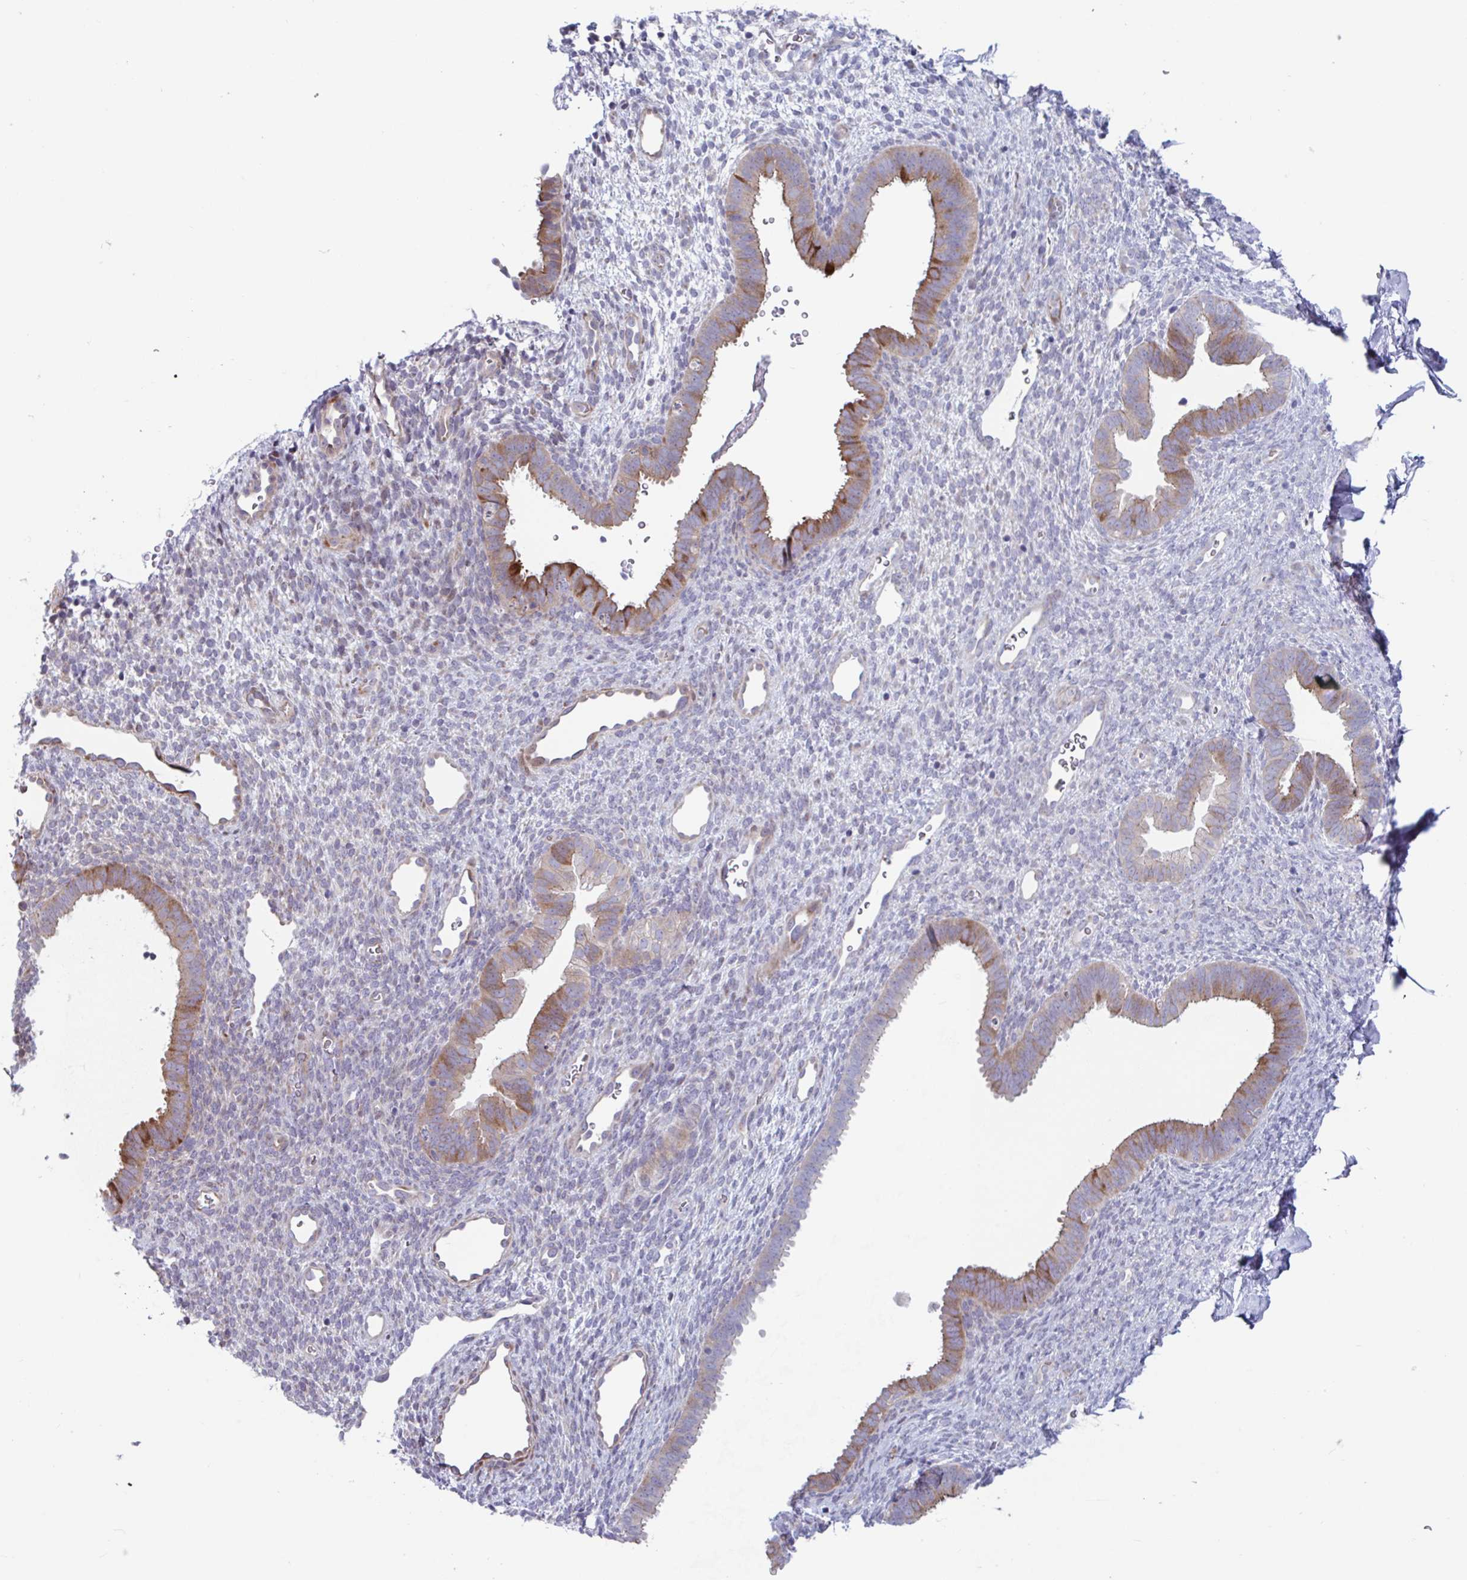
{"staining": {"intensity": "negative", "quantity": "none", "location": "none"}, "tissue": "endometrium", "cell_type": "Cells in endometrial stroma", "image_type": "normal", "snomed": [{"axis": "morphology", "description": "Normal tissue, NOS"}, {"axis": "topography", "description": "Endometrium"}], "caption": "Cells in endometrial stroma are negative for protein expression in normal human endometrium. (DAB immunohistochemistry (IHC) with hematoxylin counter stain).", "gene": "DUXA", "patient": {"sex": "female", "age": 34}}